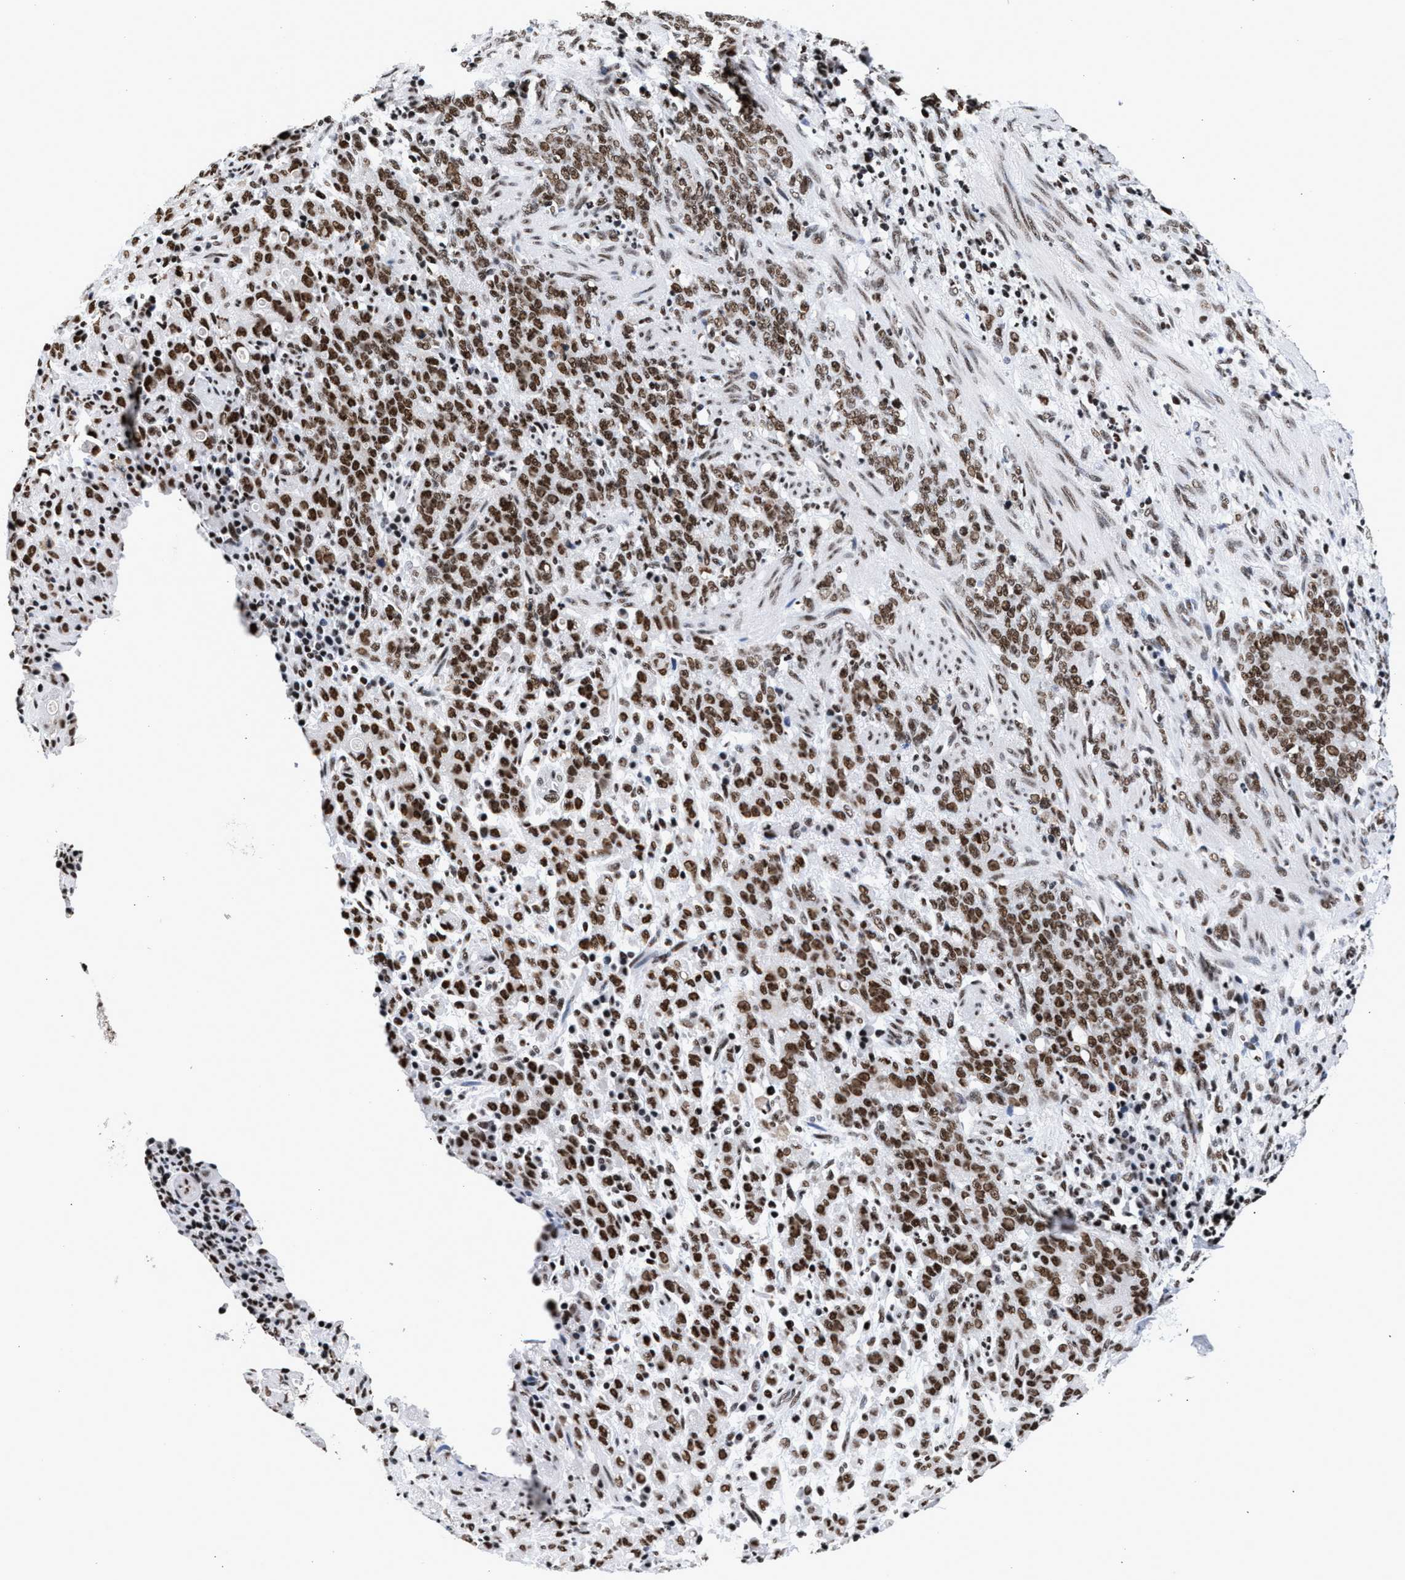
{"staining": {"intensity": "moderate", "quantity": ">75%", "location": "nuclear"}, "tissue": "stomach cancer", "cell_type": "Tumor cells", "image_type": "cancer", "snomed": [{"axis": "morphology", "description": "Adenocarcinoma, NOS"}, {"axis": "topography", "description": "Stomach, lower"}], "caption": "A micrograph of stomach cancer (adenocarcinoma) stained for a protein reveals moderate nuclear brown staining in tumor cells.", "gene": "RAD21", "patient": {"sex": "male", "age": 88}}